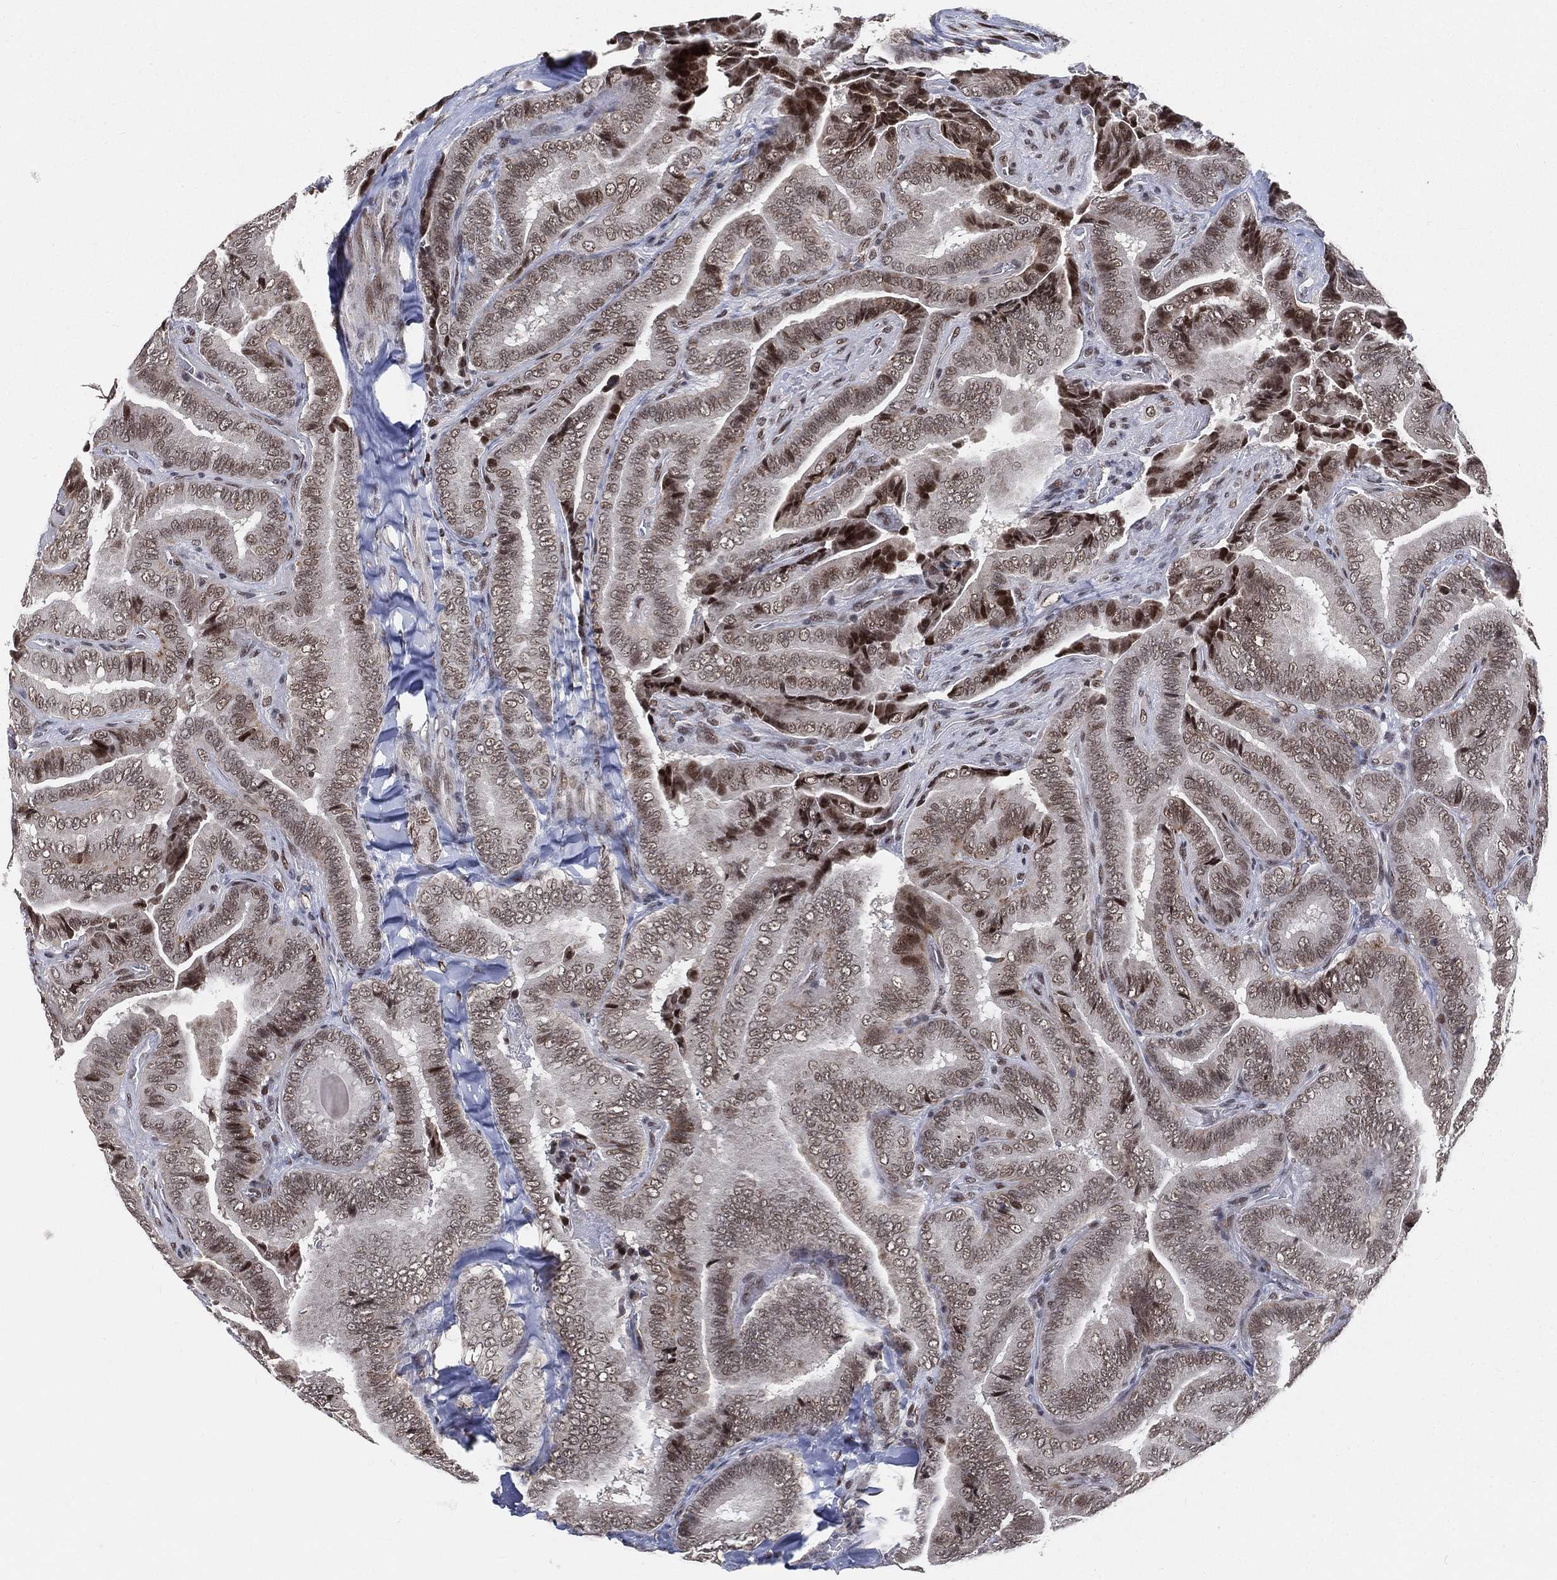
{"staining": {"intensity": "strong", "quantity": "<25%", "location": "nuclear"}, "tissue": "thyroid cancer", "cell_type": "Tumor cells", "image_type": "cancer", "snomed": [{"axis": "morphology", "description": "Papillary adenocarcinoma, NOS"}, {"axis": "topography", "description": "Thyroid gland"}], "caption": "Thyroid cancer was stained to show a protein in brown. There is medium levels of strong nuclear expression in about <25% of tumor cells.", "gene": "YLPM1", "patient": {"sex": "male", "age": 61}}